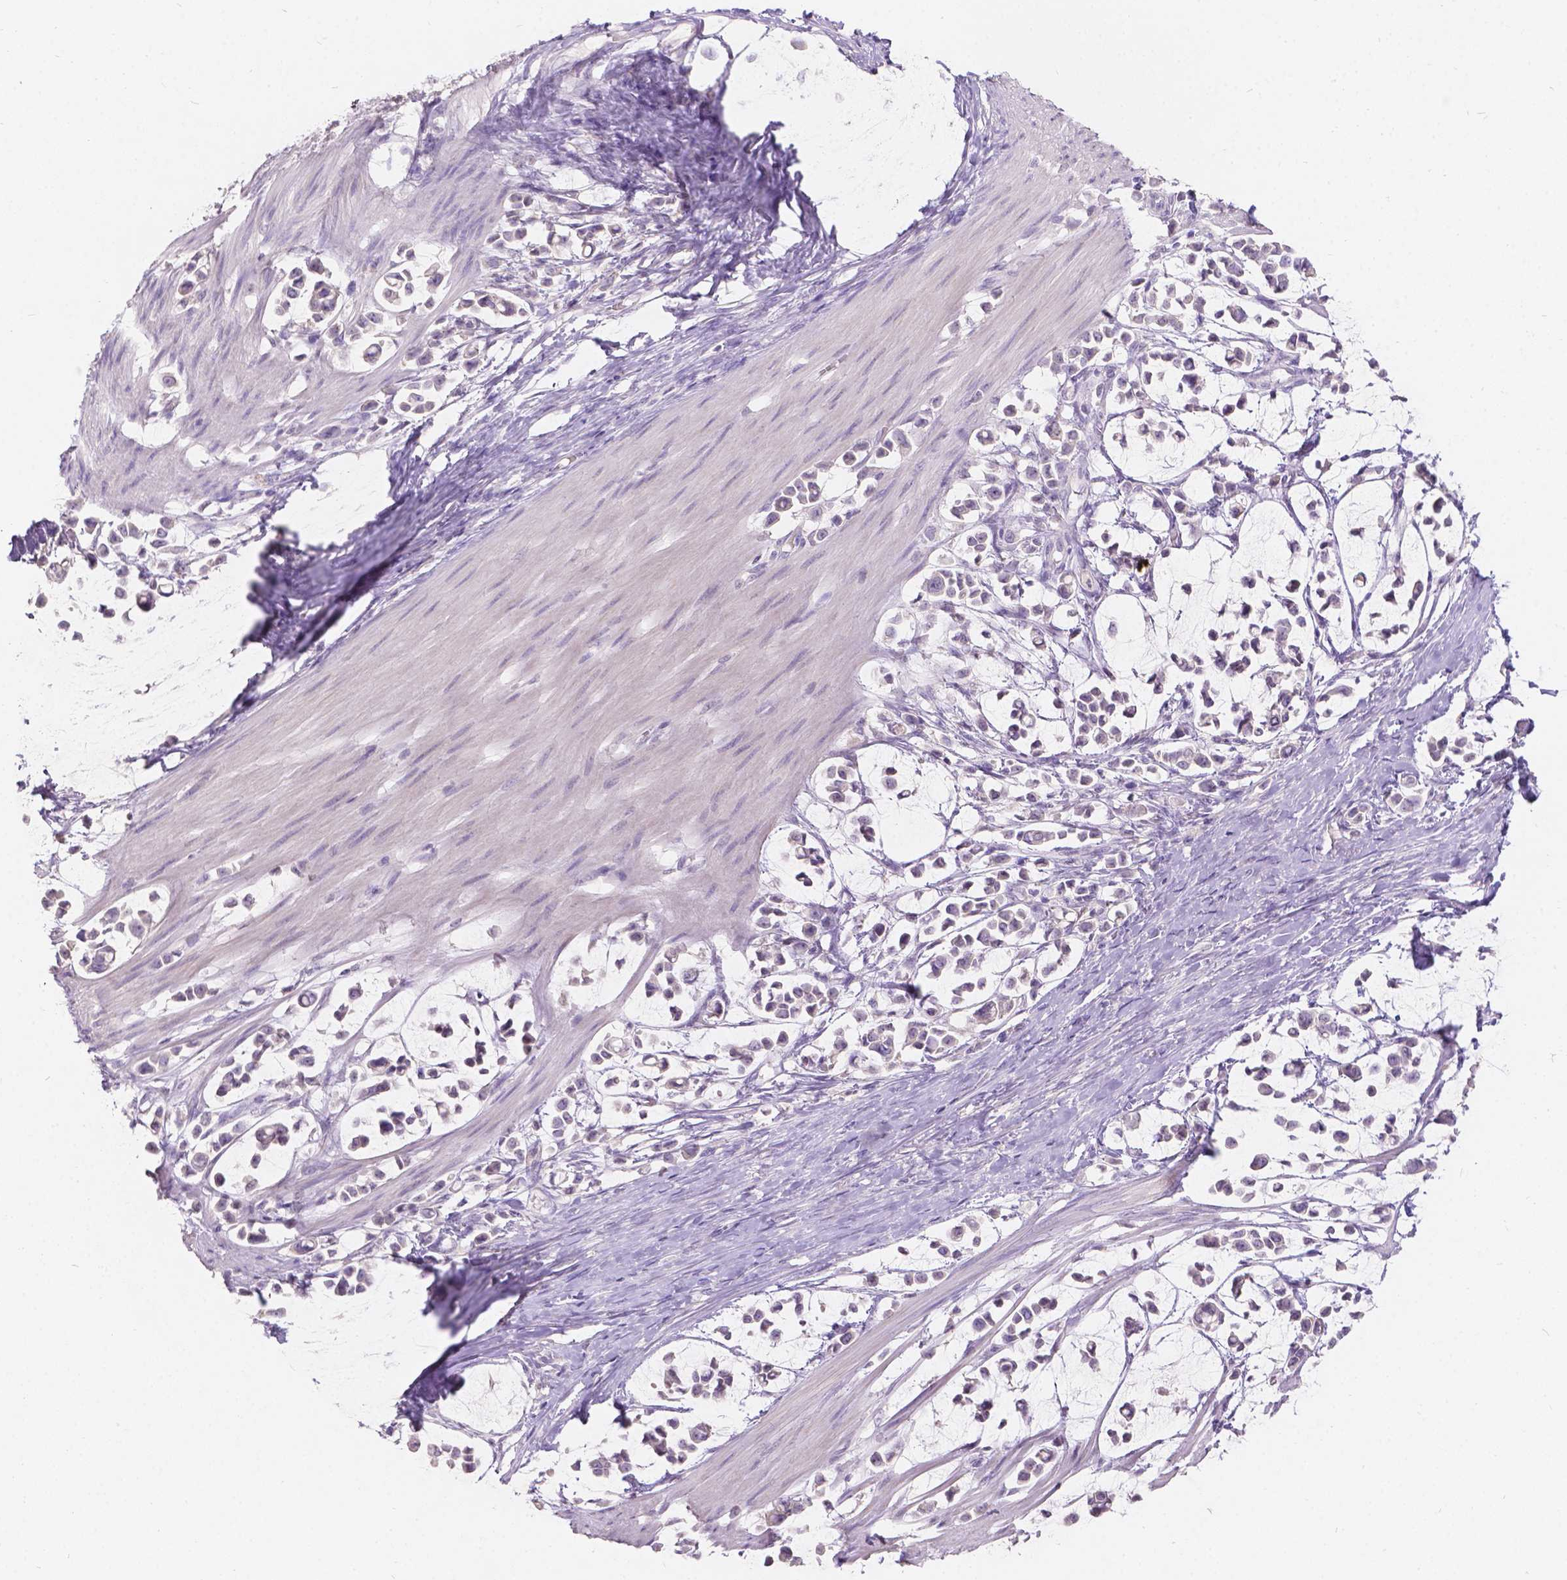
{"staining": {"intensity": "negative", "quantity": "none", "location": "none"}, "tissue": "stomach cancer", "cell_type": "Tumor cells", "image_type": "cancer", "snomed": [{"axis": "morphology", "description": "Adenocarcinoma, NOS"}, {"axis": "topography", "description": "Stomach"}], "caption": "This is an IHC micrograph of human stomach adenocarcinoma. There is no positivity in tumor cells.", "gene": "DCAF4L1", "patient": {"sex": "male", "age": 82}}